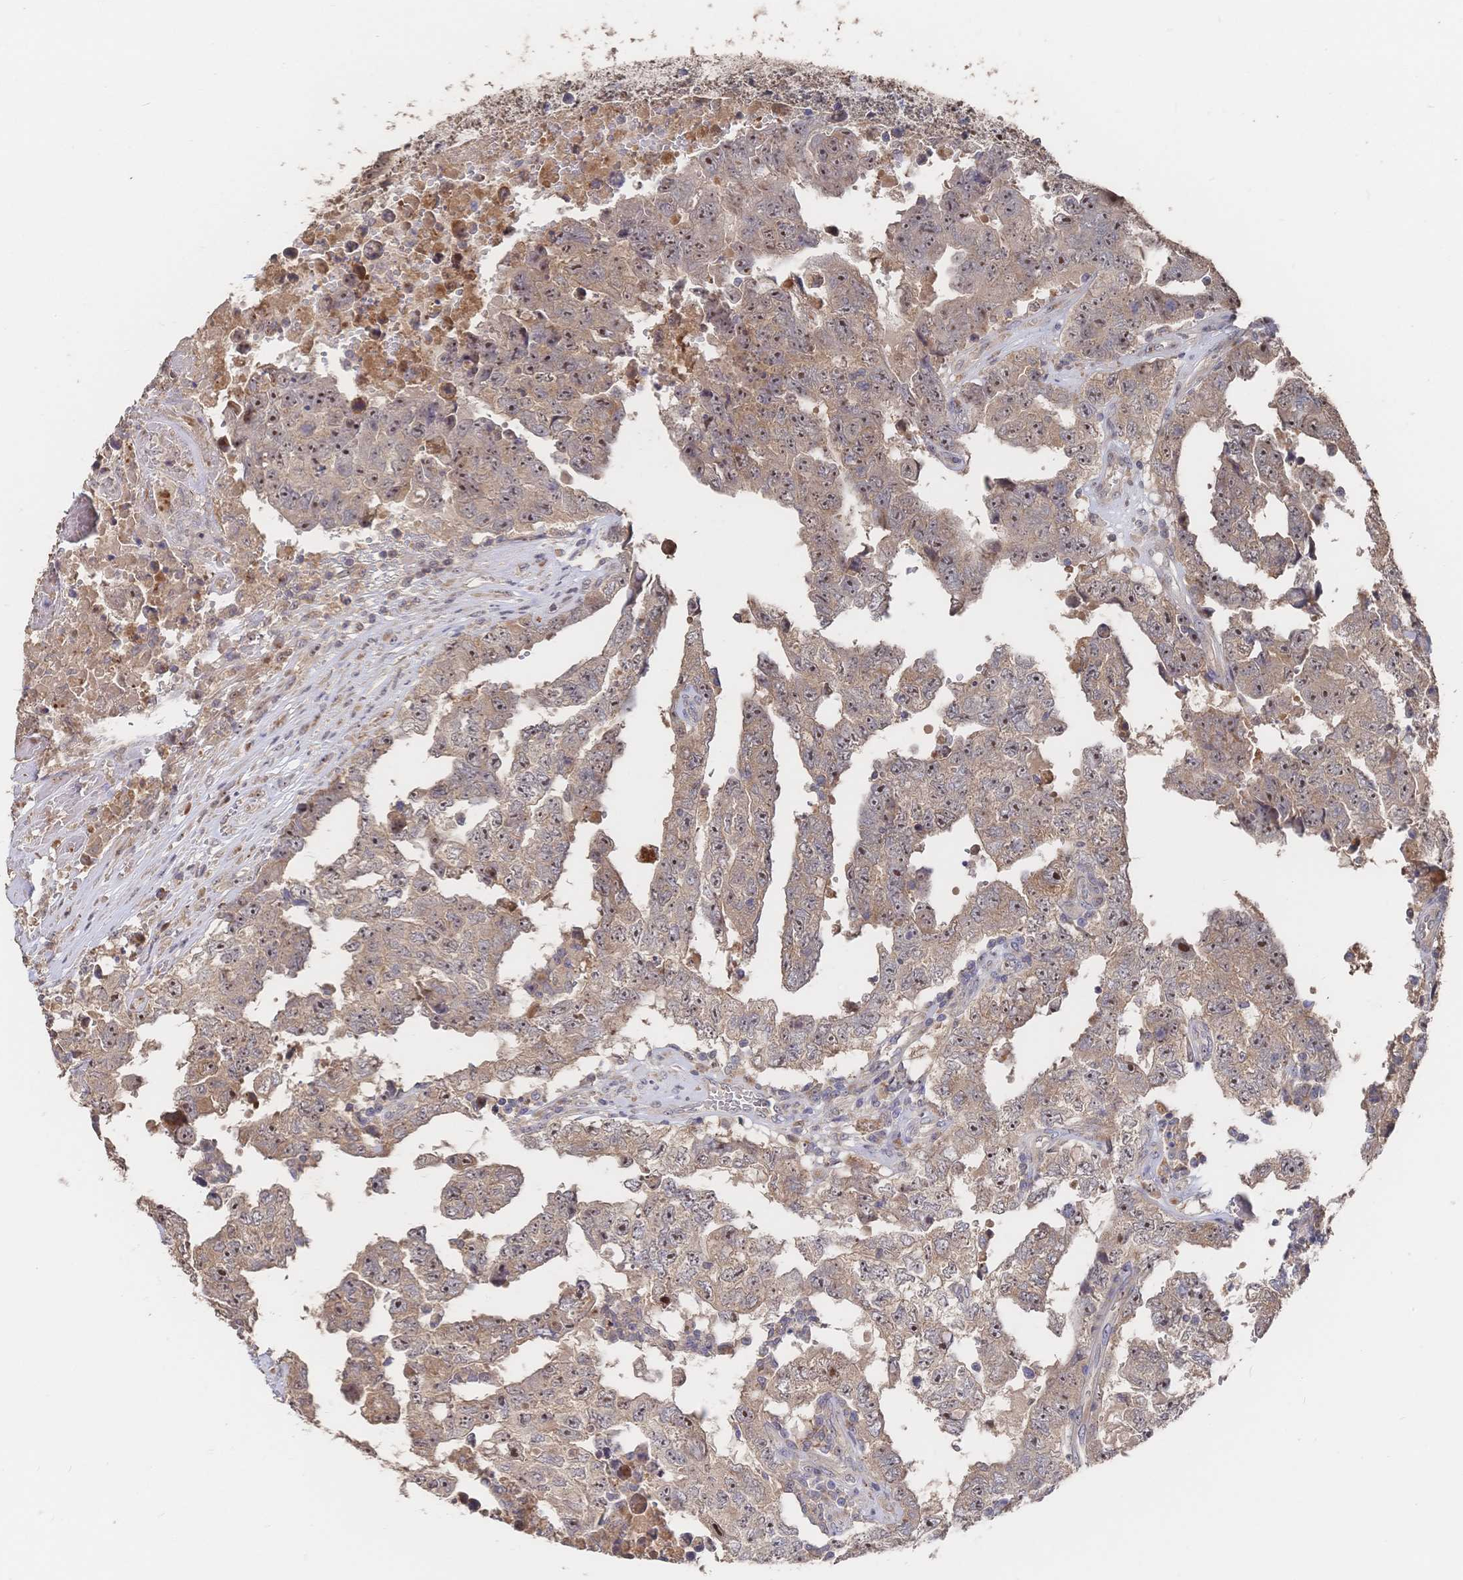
{"staining": {"intensity": "moderate", "quantity": ">75%", "location": "cytoplasmic/membranous,nuclear"}, "tissue": "testis cancer", "cell_type": "Tumor cells", "image_type": "cancer", "snomed": [{"axis": "morphology", "description": "Normal tissue, NOS"}, {"axis": "morphology", "description": "Carcinoma, Embryonal, NOS"}, {"axis": "topography", "description": "Testis"}, {"axis": "topography", "description": "Epididymis"}], "caption": "Embryonal carcinoma (testis) stained with IHC exhibits moderate cytoplasmic/membranous and nuclear expression in about >75% of tumor cells. The staining is performed using DAB brown chromogen to label protein expression. The nuclei are counter-stained blue using hematoxylin.", "gene": "DNAJA4", "patient": {"sex": "male", "age": 25}}